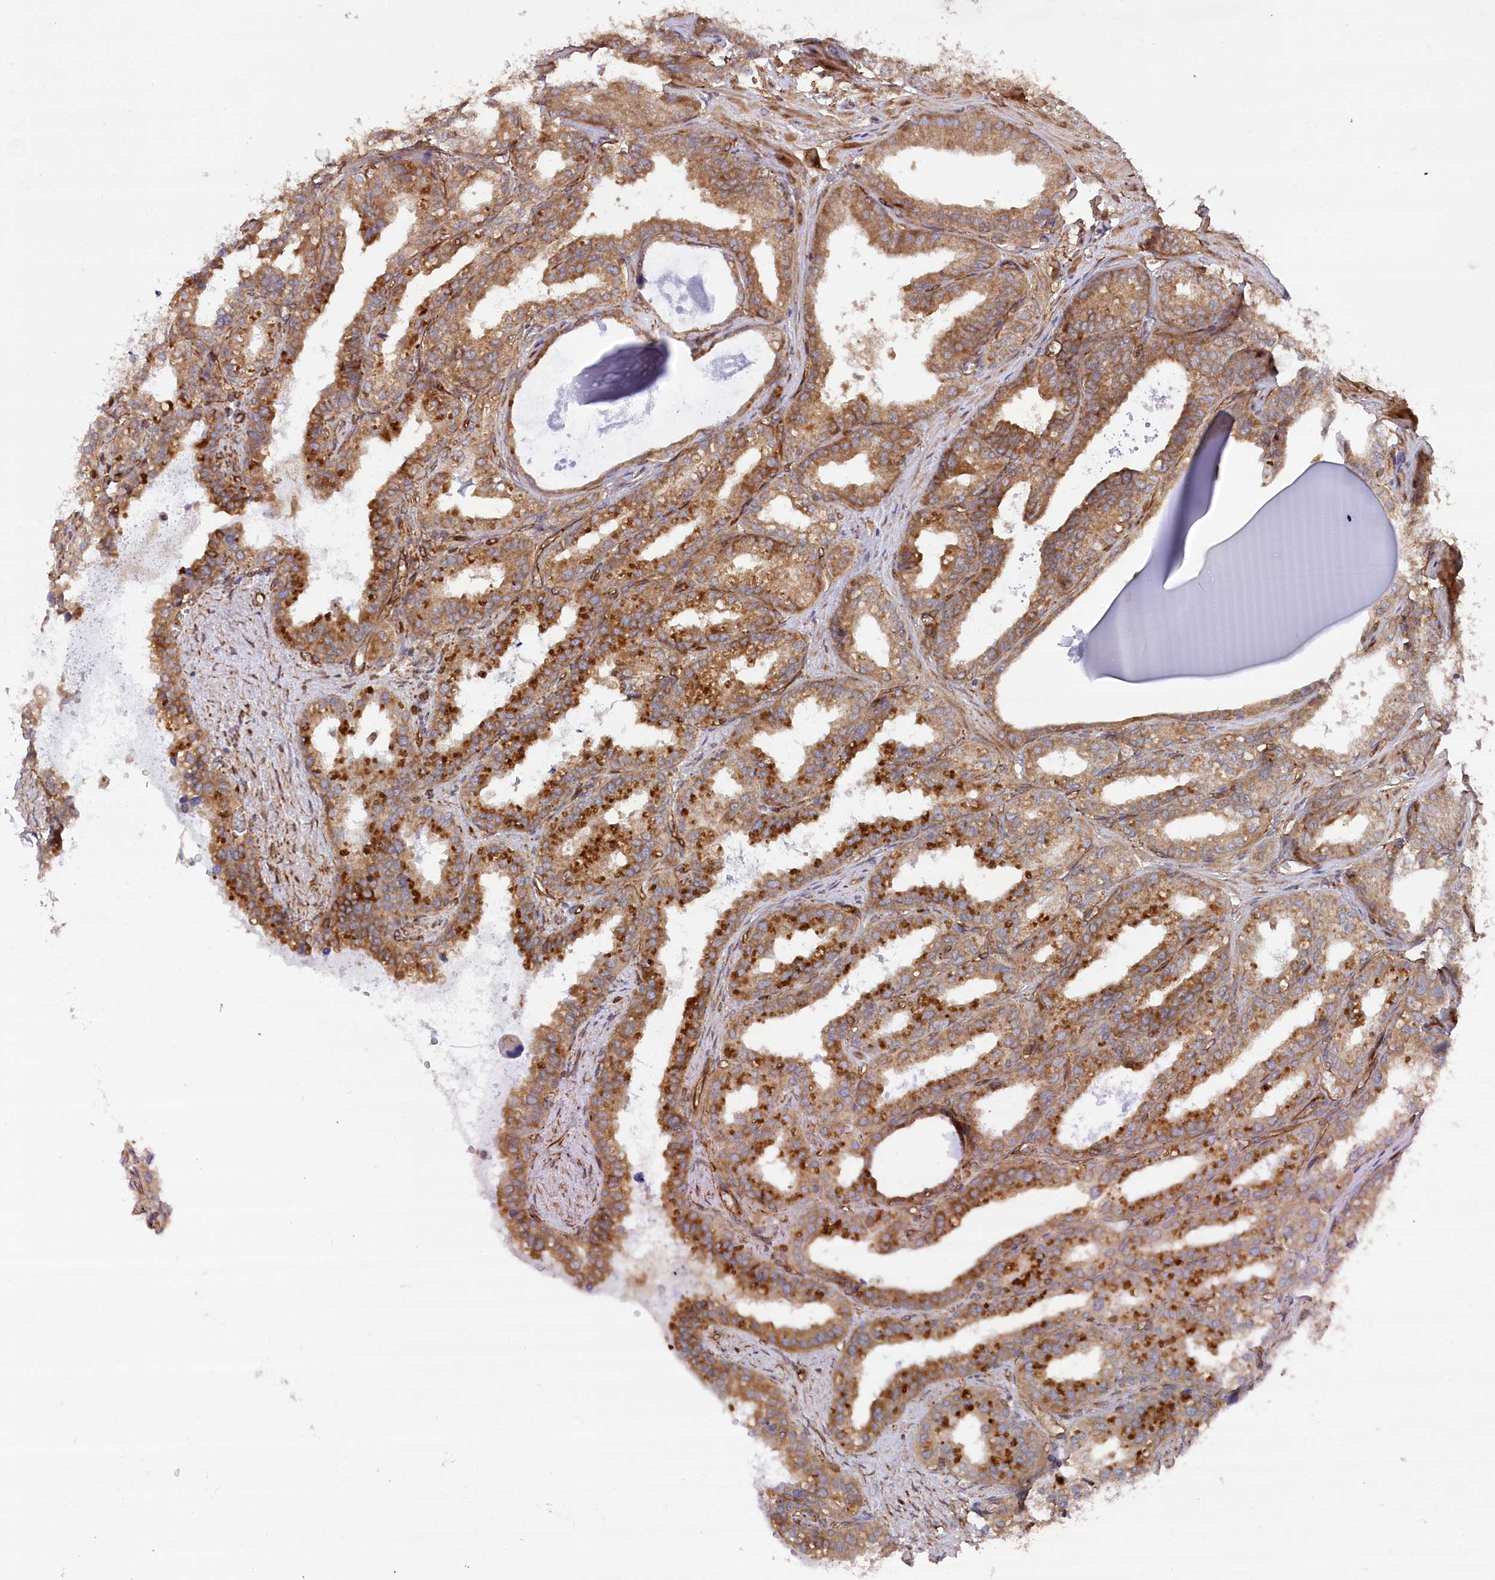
{"staining": {"intensity": "strong", "quantity": ">75%", "location": "cytoplasmic/membranous"}, "tissue": "seminal vesicle", "cell_type": "Glandular cells", "image_type": "normal", "snomed": [{"axis": "morphology", "description": "Normal tissue, NOS"}, {"axis": "topography", "description": "Prostate"}, {"axis": "topography", "description": "Seminal veicle"}], "caption": "Immunohistochemical staining of normal seminal vesicle shows >75% levels of strong cytoplasmic/membranous protein staining in approximately >75% of glandular cells. The protein of interest is shown in brown color, while the nuclei are stained blue.", "gene": "MTPAP", "patient": {"sex": "male", "age": 51}}